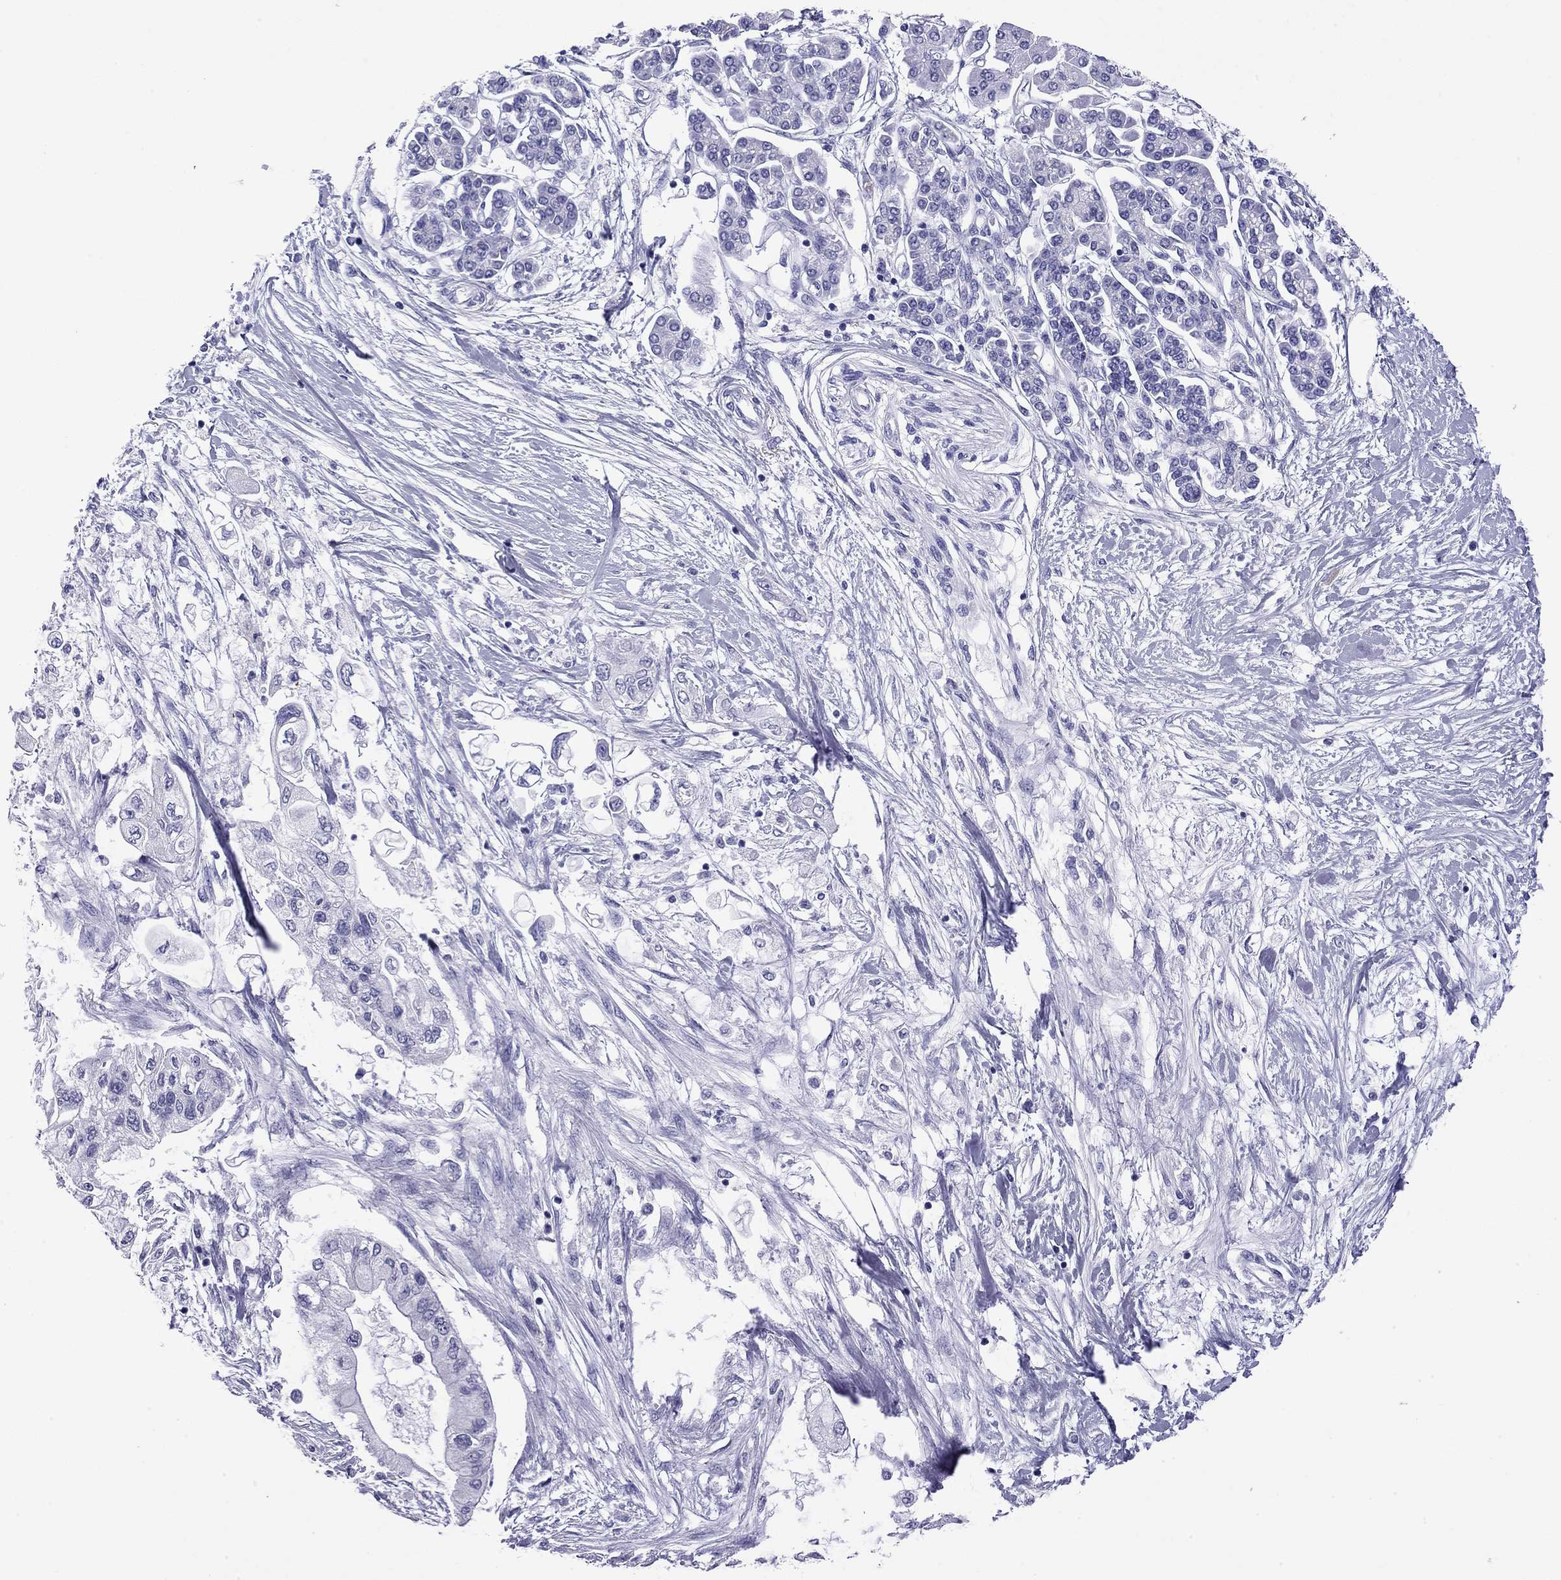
{"staining": {"intensity": "negative", "quantity": "none", "location": "none"}, "tissue": "pancreatic cancer", "cell_type": "Tumor cells", "image_type": "cancer", "snomed": [{"axis": "morphology", "description": "Adenocarcinoma, NOS"}, {"axis": "topography", "description": "Pancreas"}], "caption": "A high-resolution image shows immunohistochemistry (IHC) staining of pancreatic adenocarcinoma, which exhibits no significant expression in tumor cells.", "gene": "ODF4", "patient": {"sex": "female", "age": 77}}